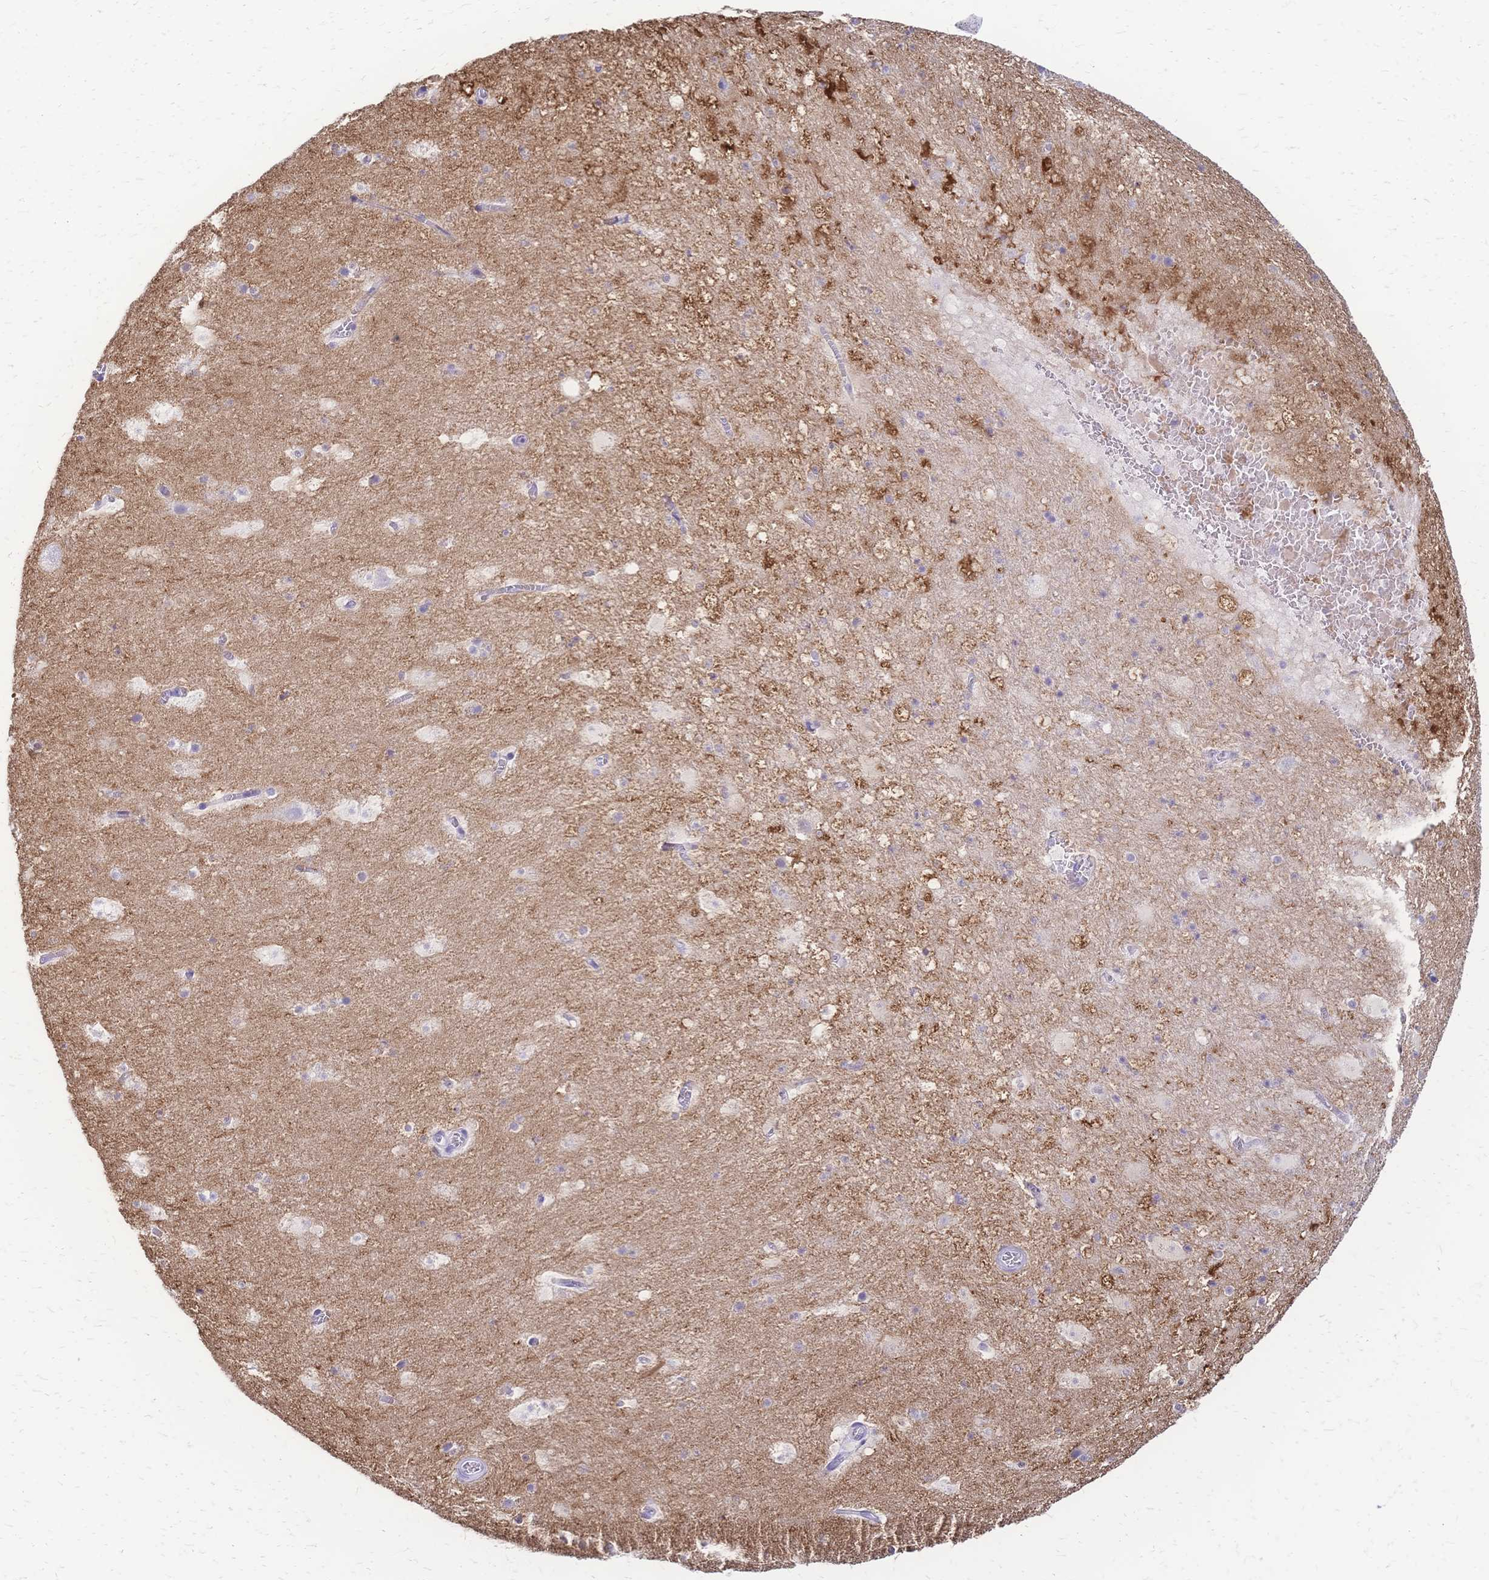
{"staining": {"intensity": "negative", "quantity": "none", "location": "none"}, "tissue": "hippocampus", "cell_type": "Glial cells", "image_type": "normal", "snomed": [{"axis": "morphology", "description": "Normal tissue, NOS"}, {"axis": "topography", "description": "Hippocampus"}], "caption": "Immunohistochemistry (IHC) histopathology image of benign hippocampus stained for a protein (brown), which demonstrates no staining in glial cells. (IHC, brightfield microscopy, high magnification).", "gene": "GRB7", "patient": {"sex": "female", "age": 42}}